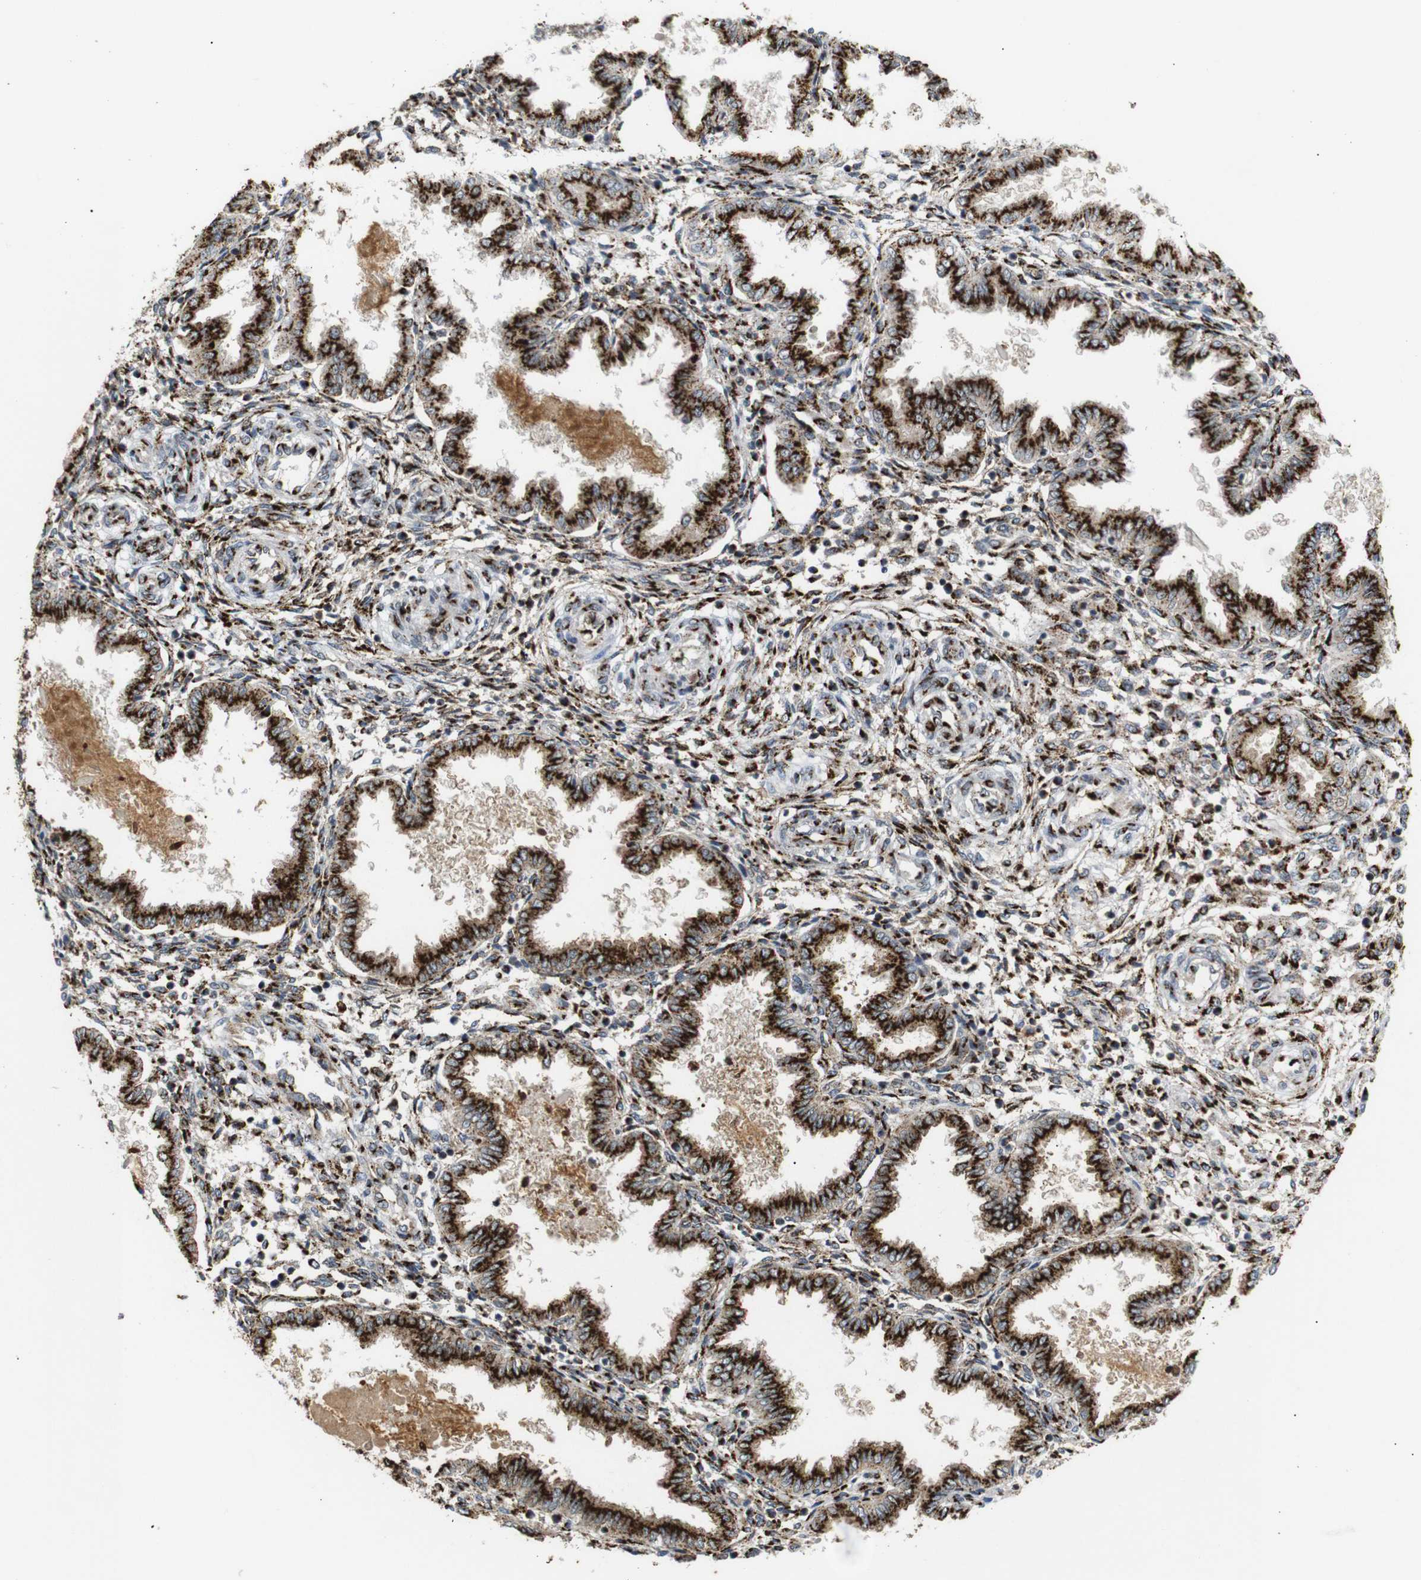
{"staining": {"intensity": "strong", "quantity": ">75%", "location": "cytoplasmic/membranous"}, "tissue": "endometrium", "cell_type": "Cells in endometrial stroma", "image_type": "normal", "snomed": [{"axis": "morphology", "description": "Normal tissue, NOS"}, {"axis": "topography", "description": "Endometrium"}], "caption": "This micrograph exhibits immunohistochemistry staining of normal human endometrium, with high strong cytoplasmic/membranous expression in approximately >75% of cells in endometrial stroma.", "gene": "TGOLN2", "patient": {"sex": "female", "age": 33}}